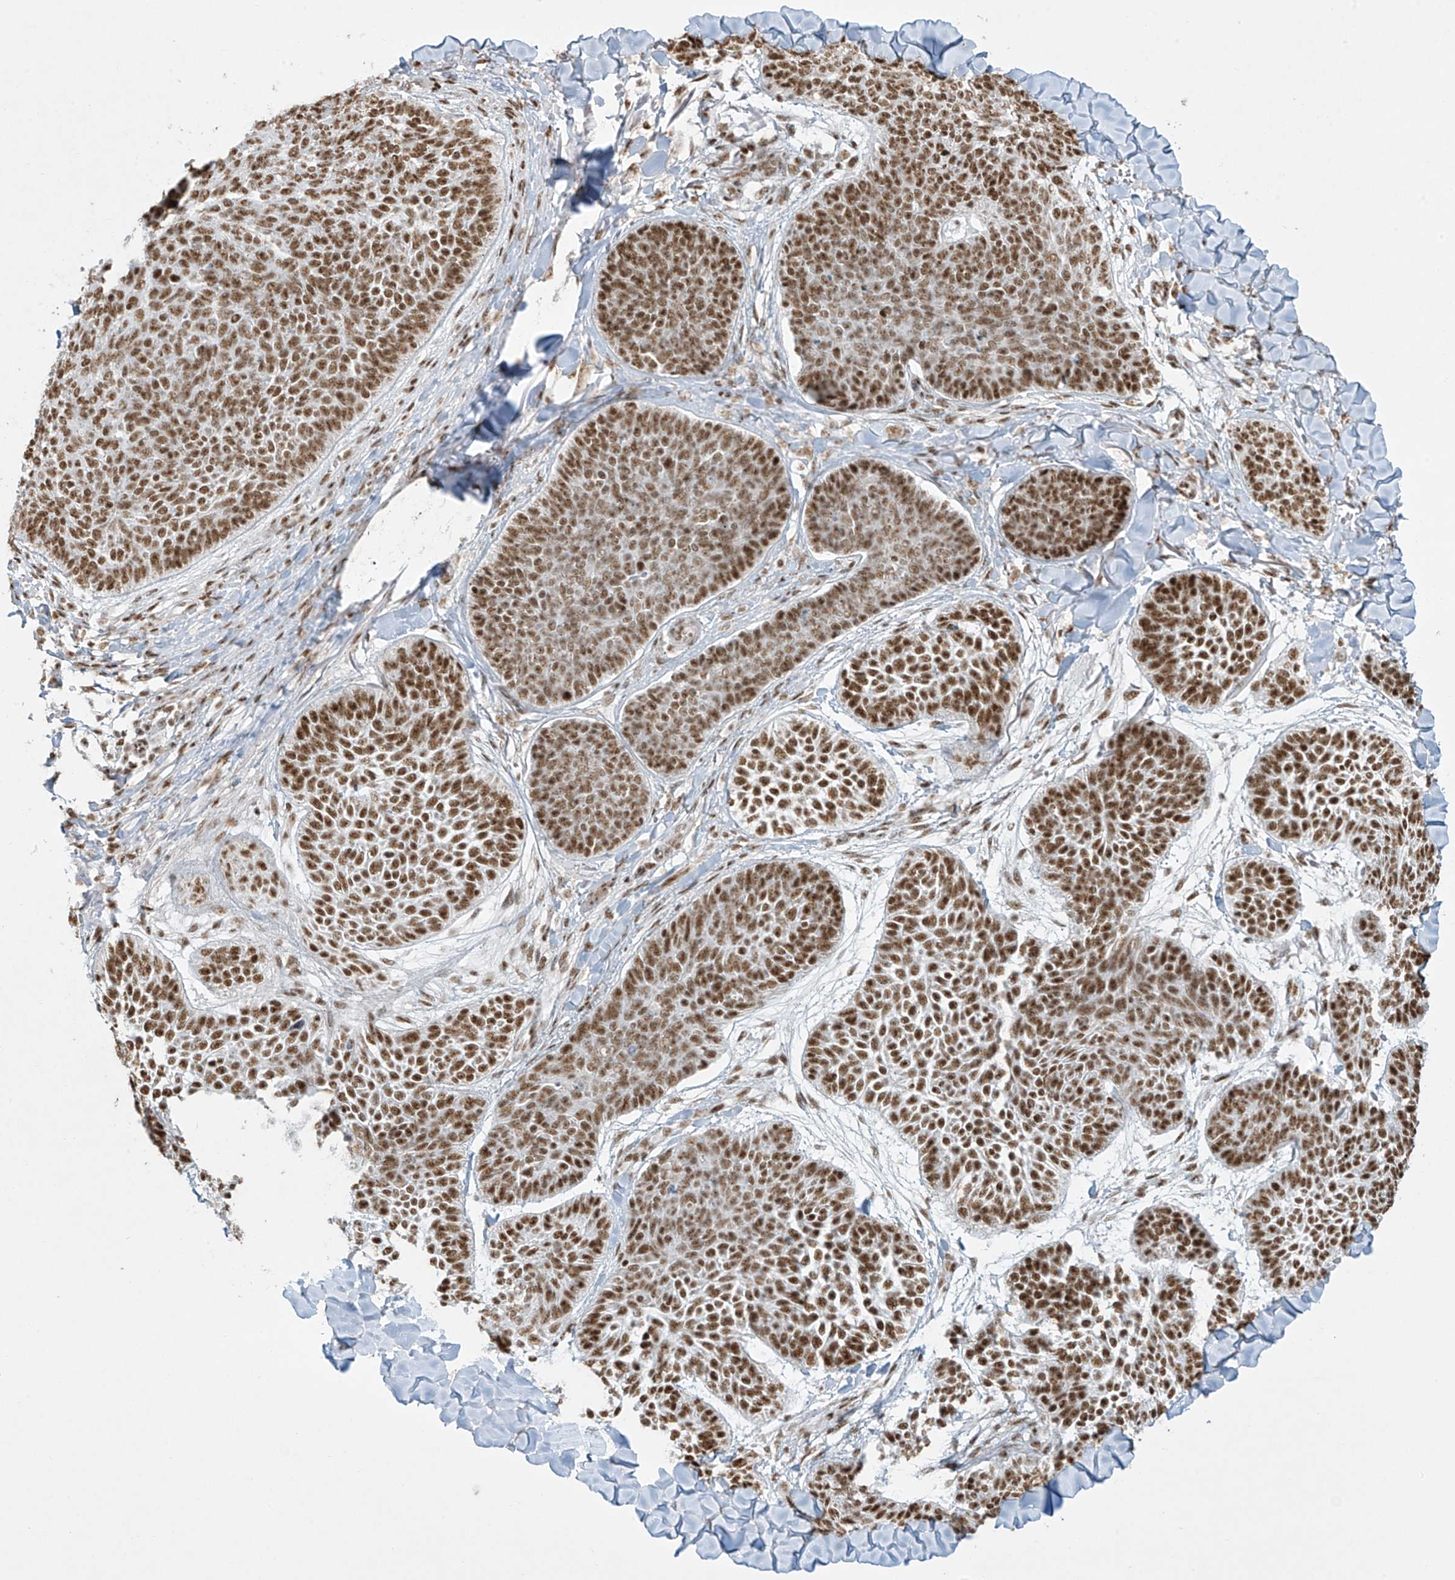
{"staining": {"intensity": "strong", "quantity": ">75%", "location": "nuclear"}, "tissue": "skin cancer", "cell_type": "Tumor cells", "image_type": "cancer", "snomed": [{"axis": "morphology", "description": "Basal cell carcinoma"}, {"axis": "topography", "description": "Skin"}], "caption": "Strong nuclear staining for a protein is seen in approximately >75% of tumor cells of skin basal cell carcinoma using IHC.", "gene": "MS4A6A", "patient": {"sex": "male", "age": 85}}